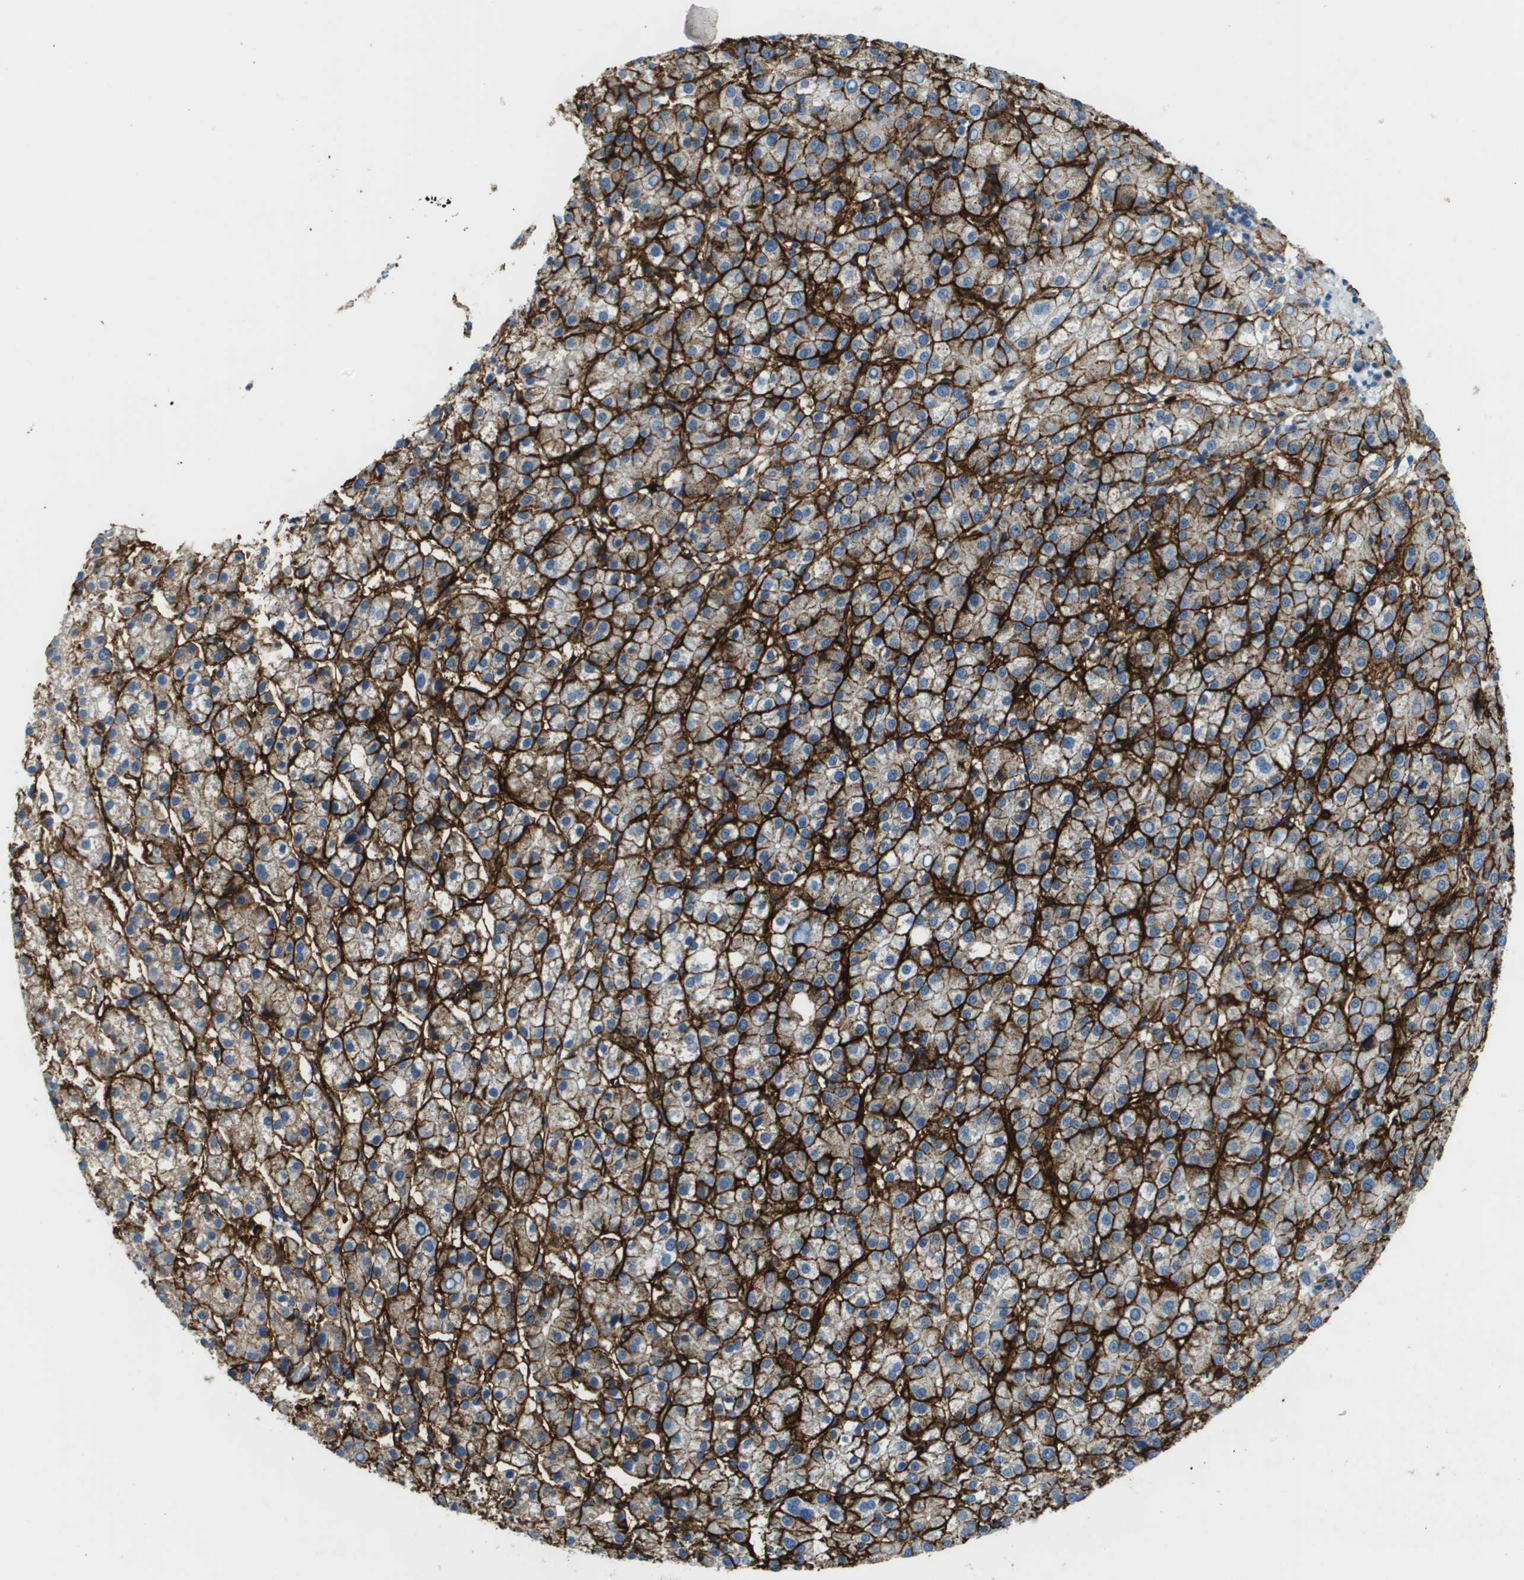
{"staining": {"intensity": "strong", "quantity": ">75%", "location": "cytoplasmic/membranous"}, "tissue": "liver cancer", "cell_type": "Tumor cells", "image_type": "cancer", "snomed": [{"axis": "morphology", "description": "Carcinoma, Hepatocellular, NOS"}, {"axis": "topography", "description": "Liver"}], "caption": "A brown stain shows strong cytoplasmic/membranous expression of a protein in human liver cancer tumor cells.", "gene": "SDC1", "patient": {"sex": "female", "age": 58}}